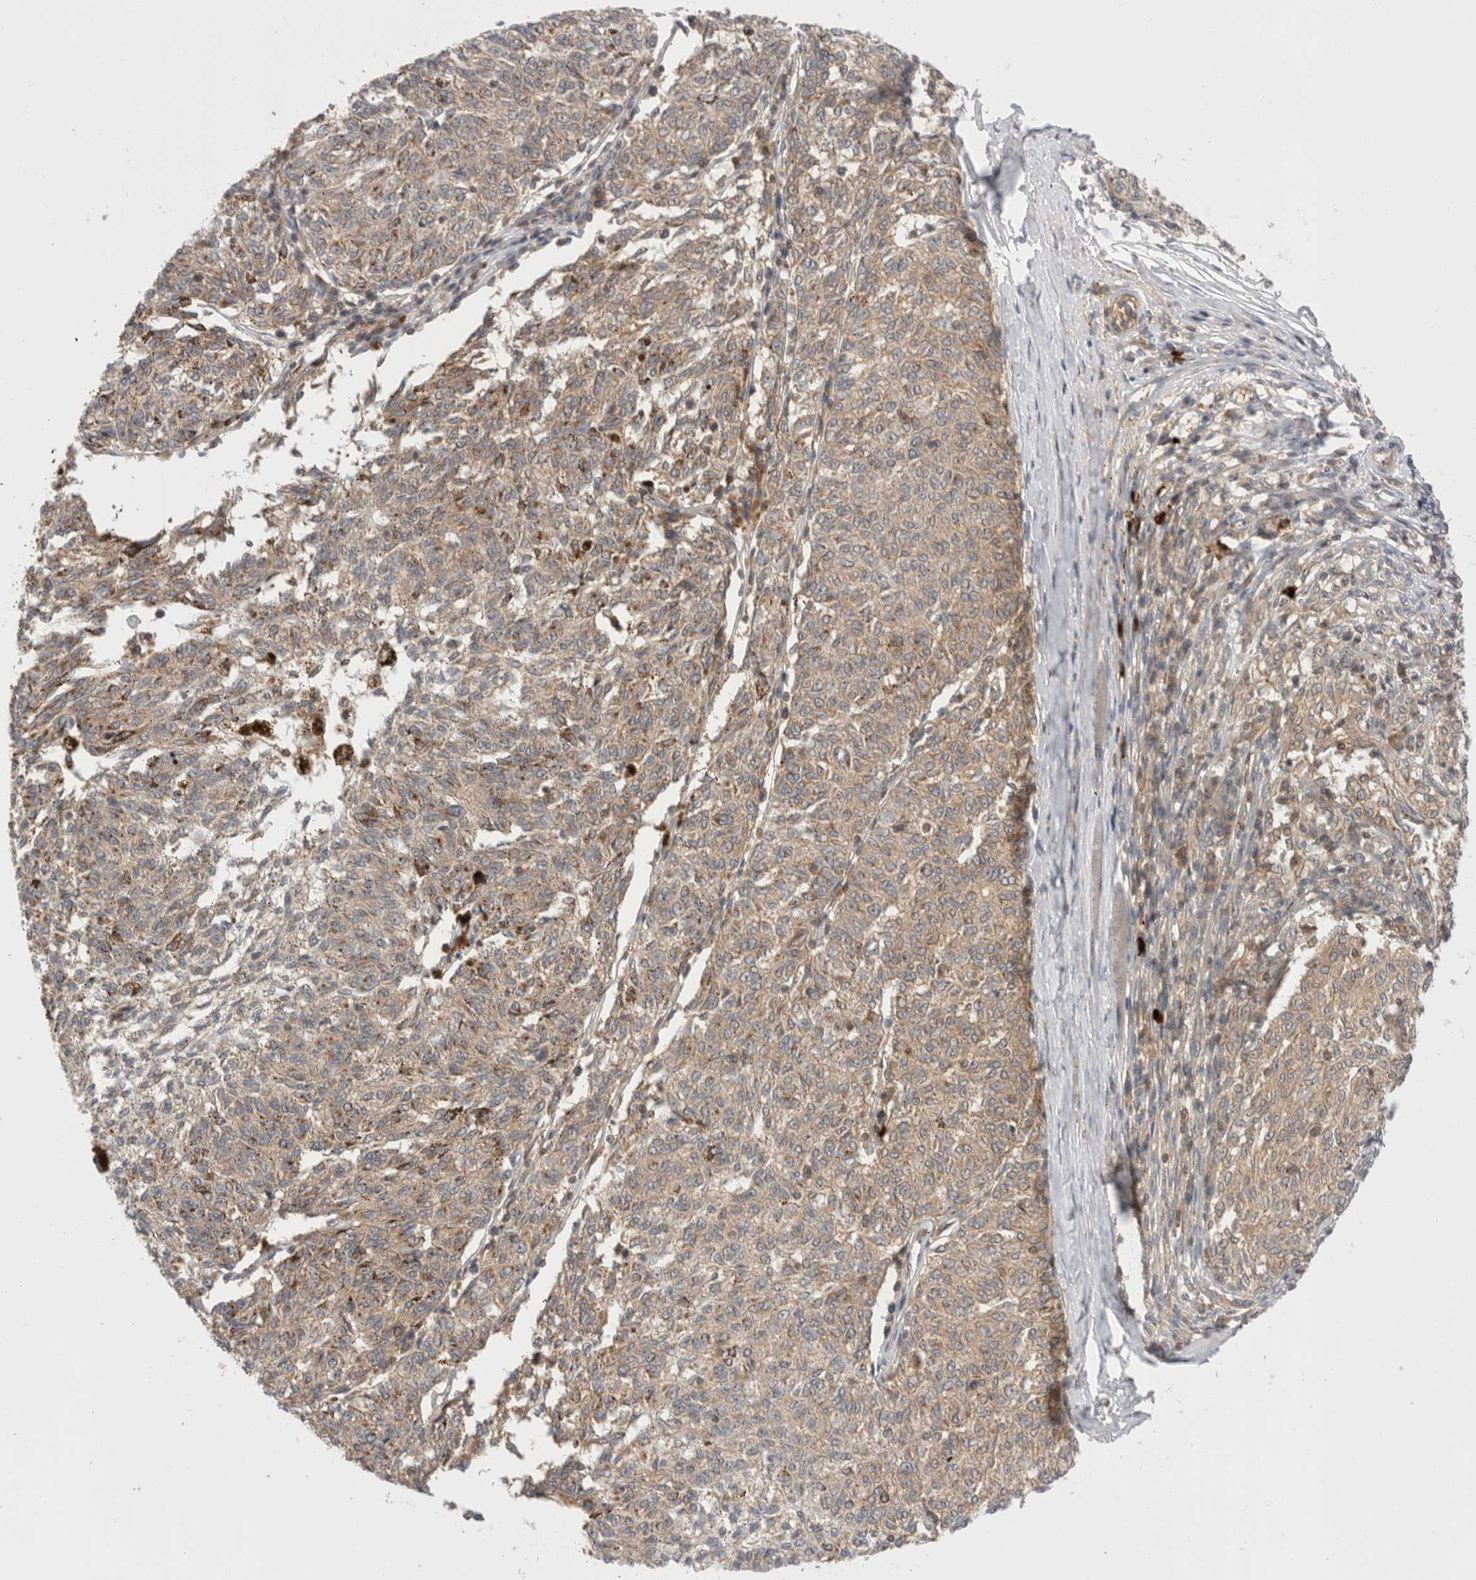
{"staining": {"intensity": "weak", "quantity": ">75%", "location": "cytoplasmic/membranous"}, "tissue": "melanoma", "cell_type": "Tumor cells", "image_type": "cancer", "snomed": [{"axis": "morphology", "description": "Malignant melanoma, NOS"}, {"axis": "topography", "description": "Skin"}], "caption": "Approximately >75% of tumor cells in malignant melanoma demonstrate weak cytoplasmic/membranous protein staining as visualized by brown immunohistochemical staining.", "gene": "NFKB1", "patient": {"sex": "female", "age": 72}}